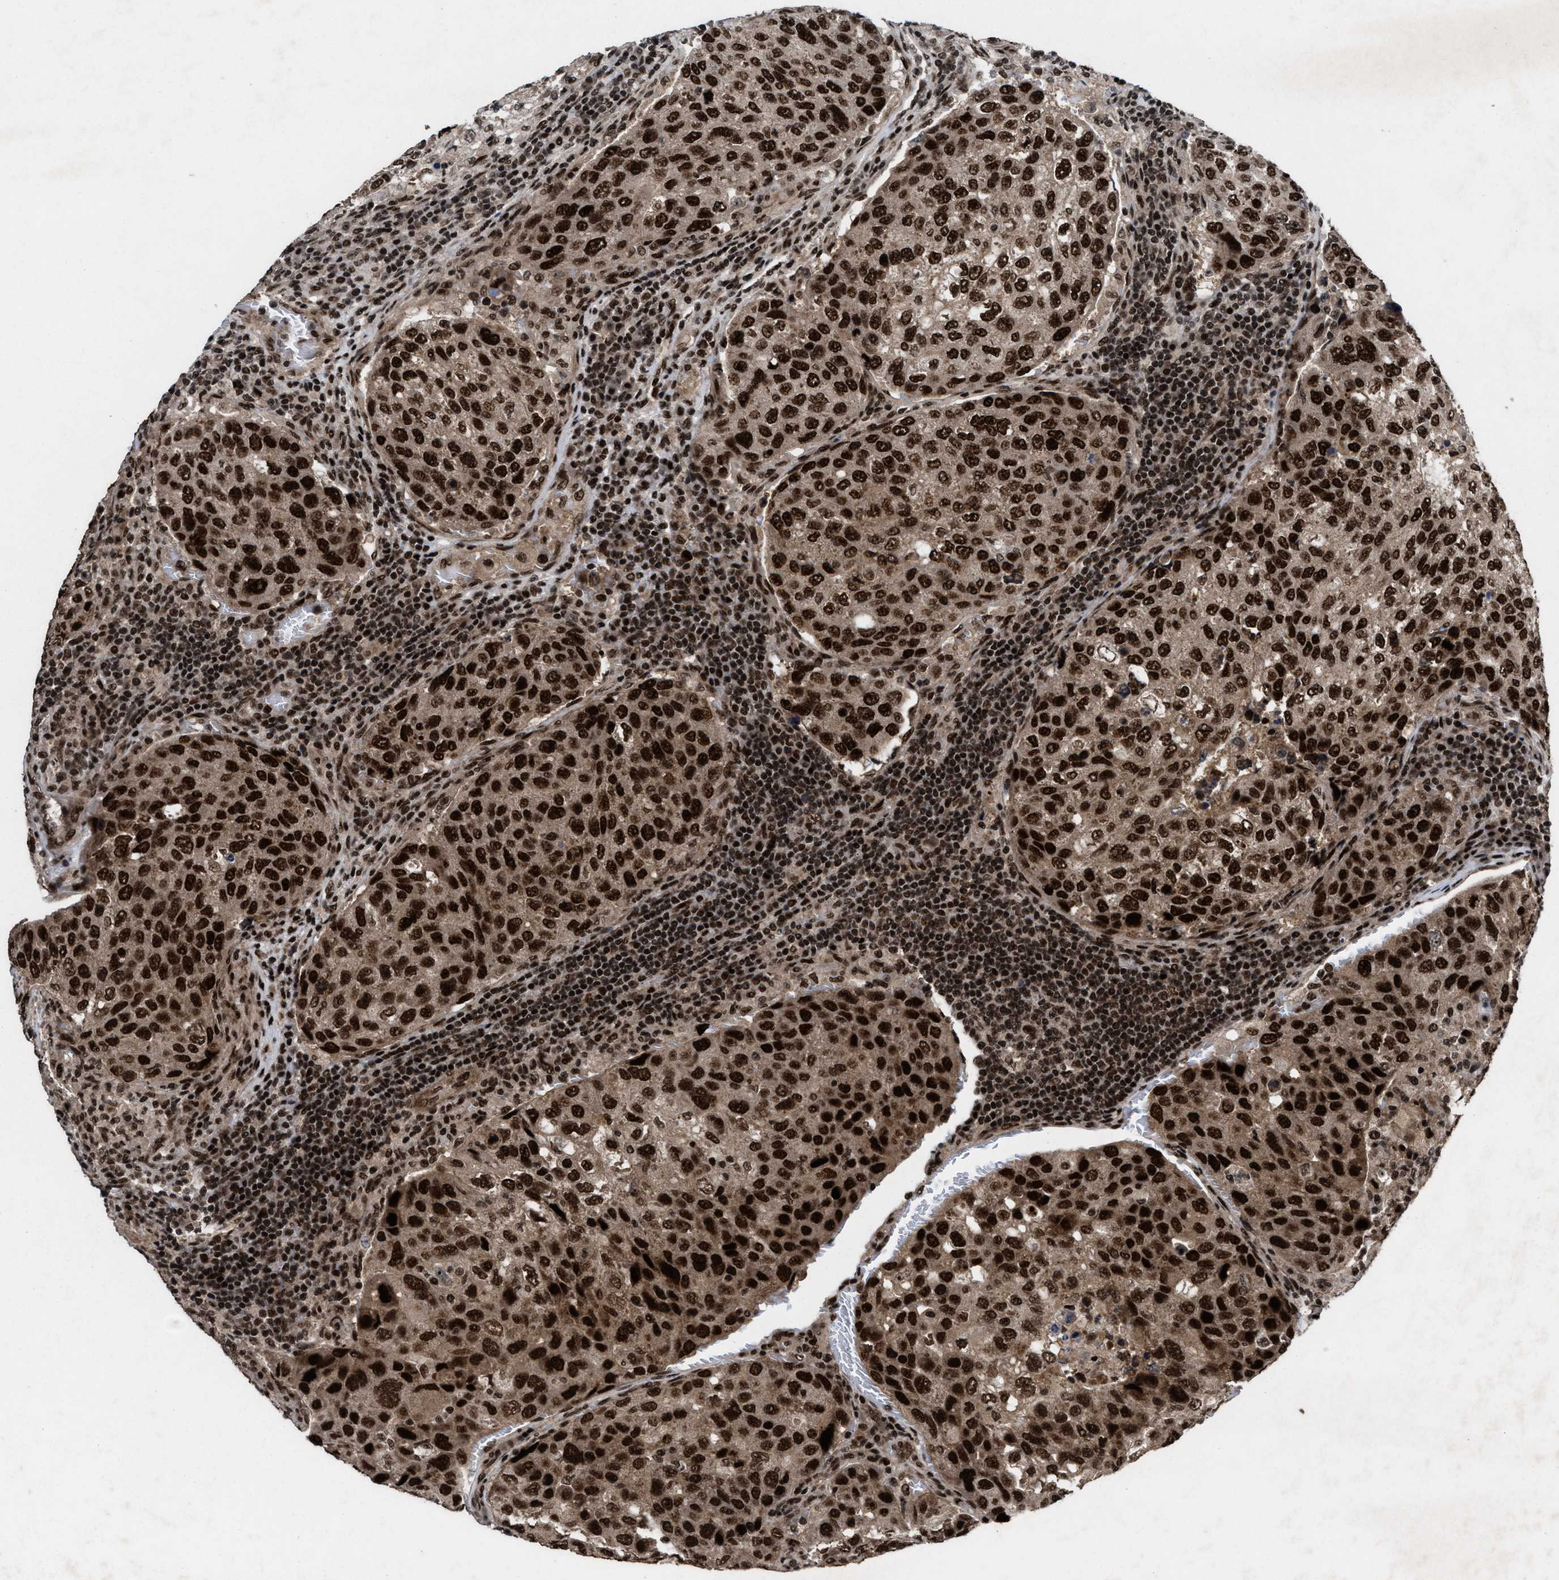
{"staining": {"intensity": "strong", "quantity": ">75%", "location": "nuclear"}, "tissue": "urothelial cancer", "cell_type": "Tumor cells", "image_type": "cancer", "snomed": [{"axis": "morphology", "description": "Urothelial carcinoma, High grade"}, {"axis": "topography", "description": "Lymph node"}, {"axis": "topography", "description": "Urinary bladder"}], "caption": "Immunohistochemistry (IHC) (DAB) staining of human urothelial cancer shows strong nuclear protein positivity in approximately >75% of tumor cells. (brown staining indicates protein expression, while blue staining denotes nuclei).", "gene": "WIZ", "patient": {"sex": "male", "age": 51}}